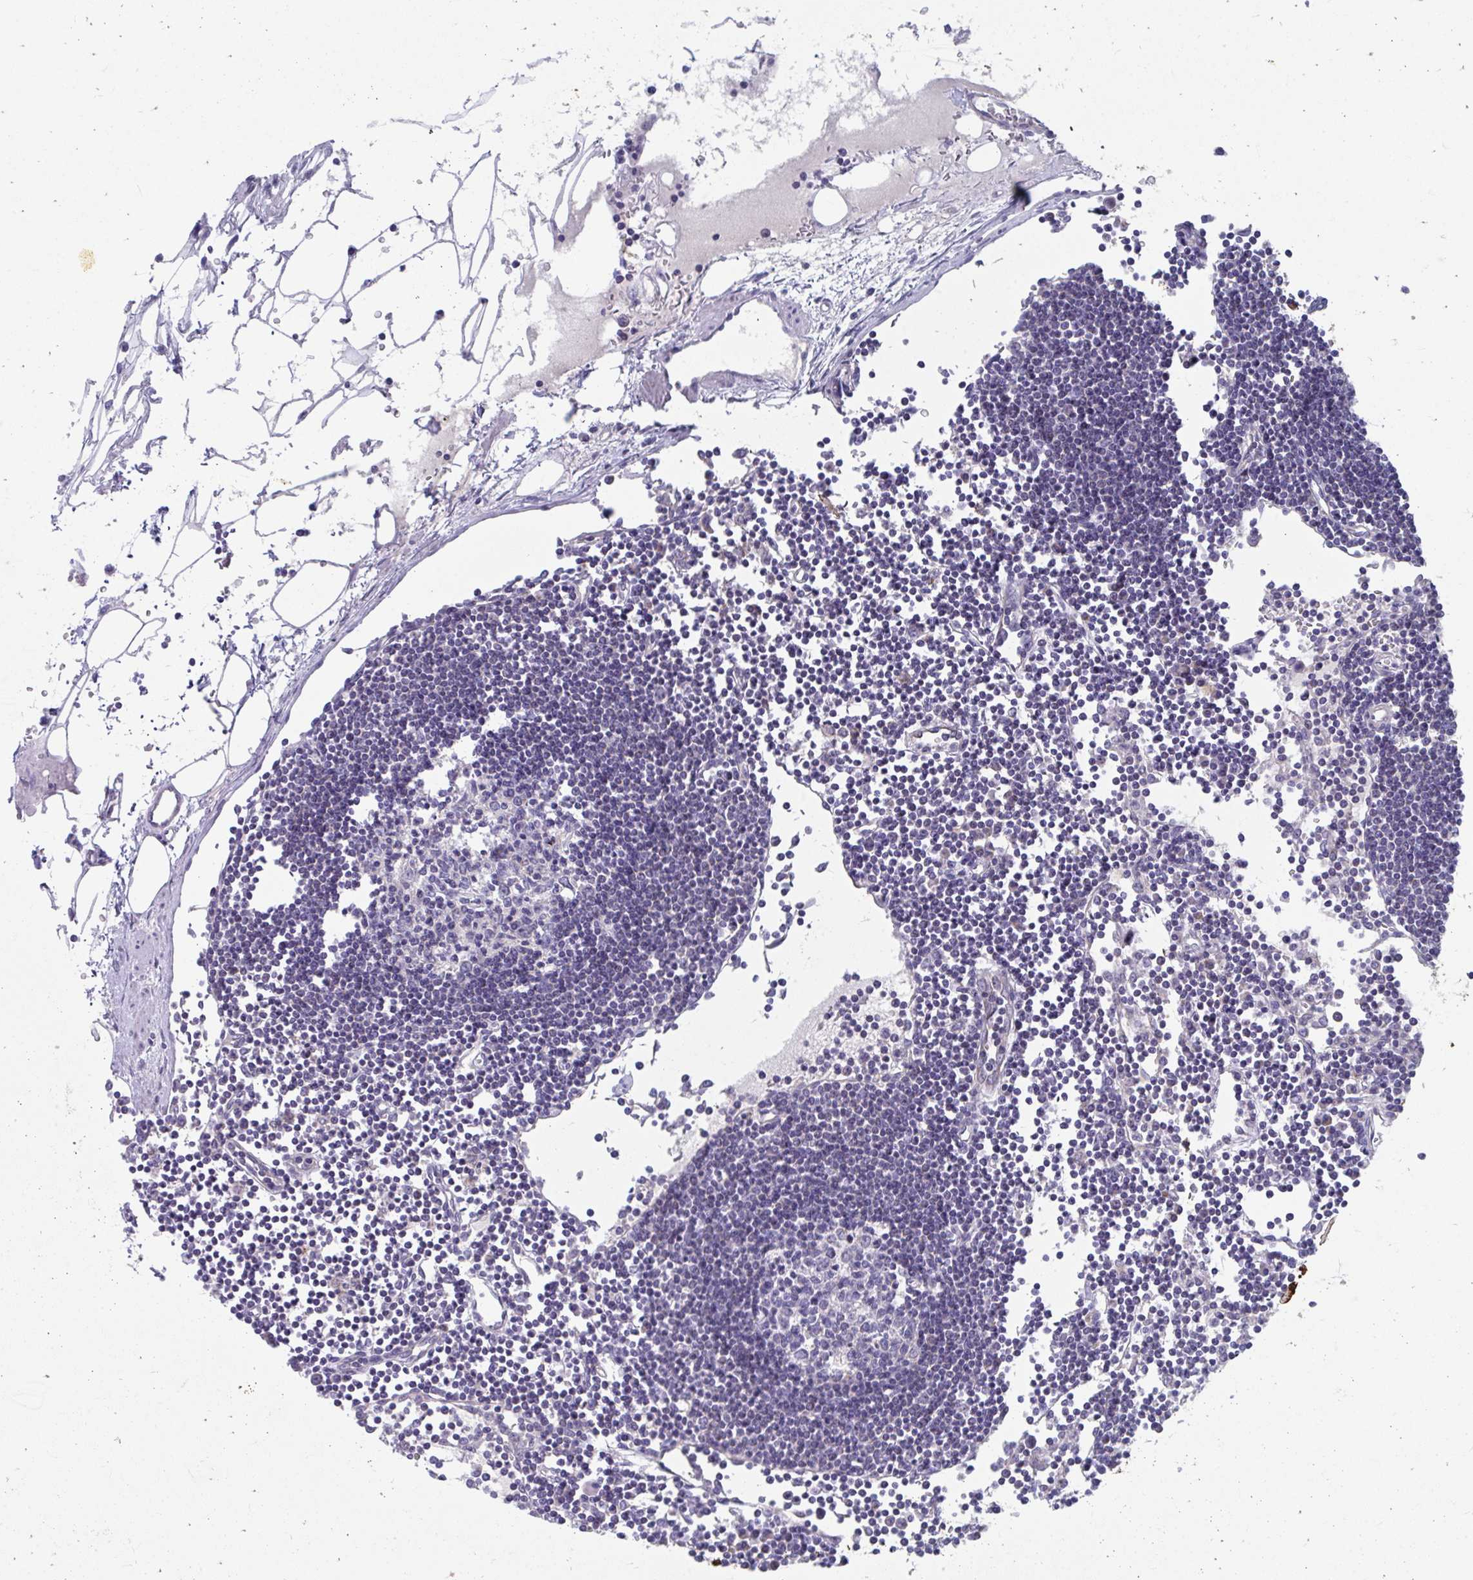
{"staining": {"intensity": "moderate", "quantity": "<25%", "location": "cytoplasmic/membranous"}, "tissue": "lymph node", "cell_type": "Germinal center cells", "image_type": "normal", "snomed": [{"axis": "morphology", "description": "Normal tissue, NOS"}, {"axis": "topography", "description": "Lymph node"}], "caption": "This micrograph displays normal lymph node stained with immunohistochemistry (IHC) to label a protein in brown. The cytoplasmic/membranous of germinal center cells show moderate positivity for the protein. Nuclei are counter-stained blue.", "gene": "FHIP1B", "patient": {"sex": "female", "age": 65}}